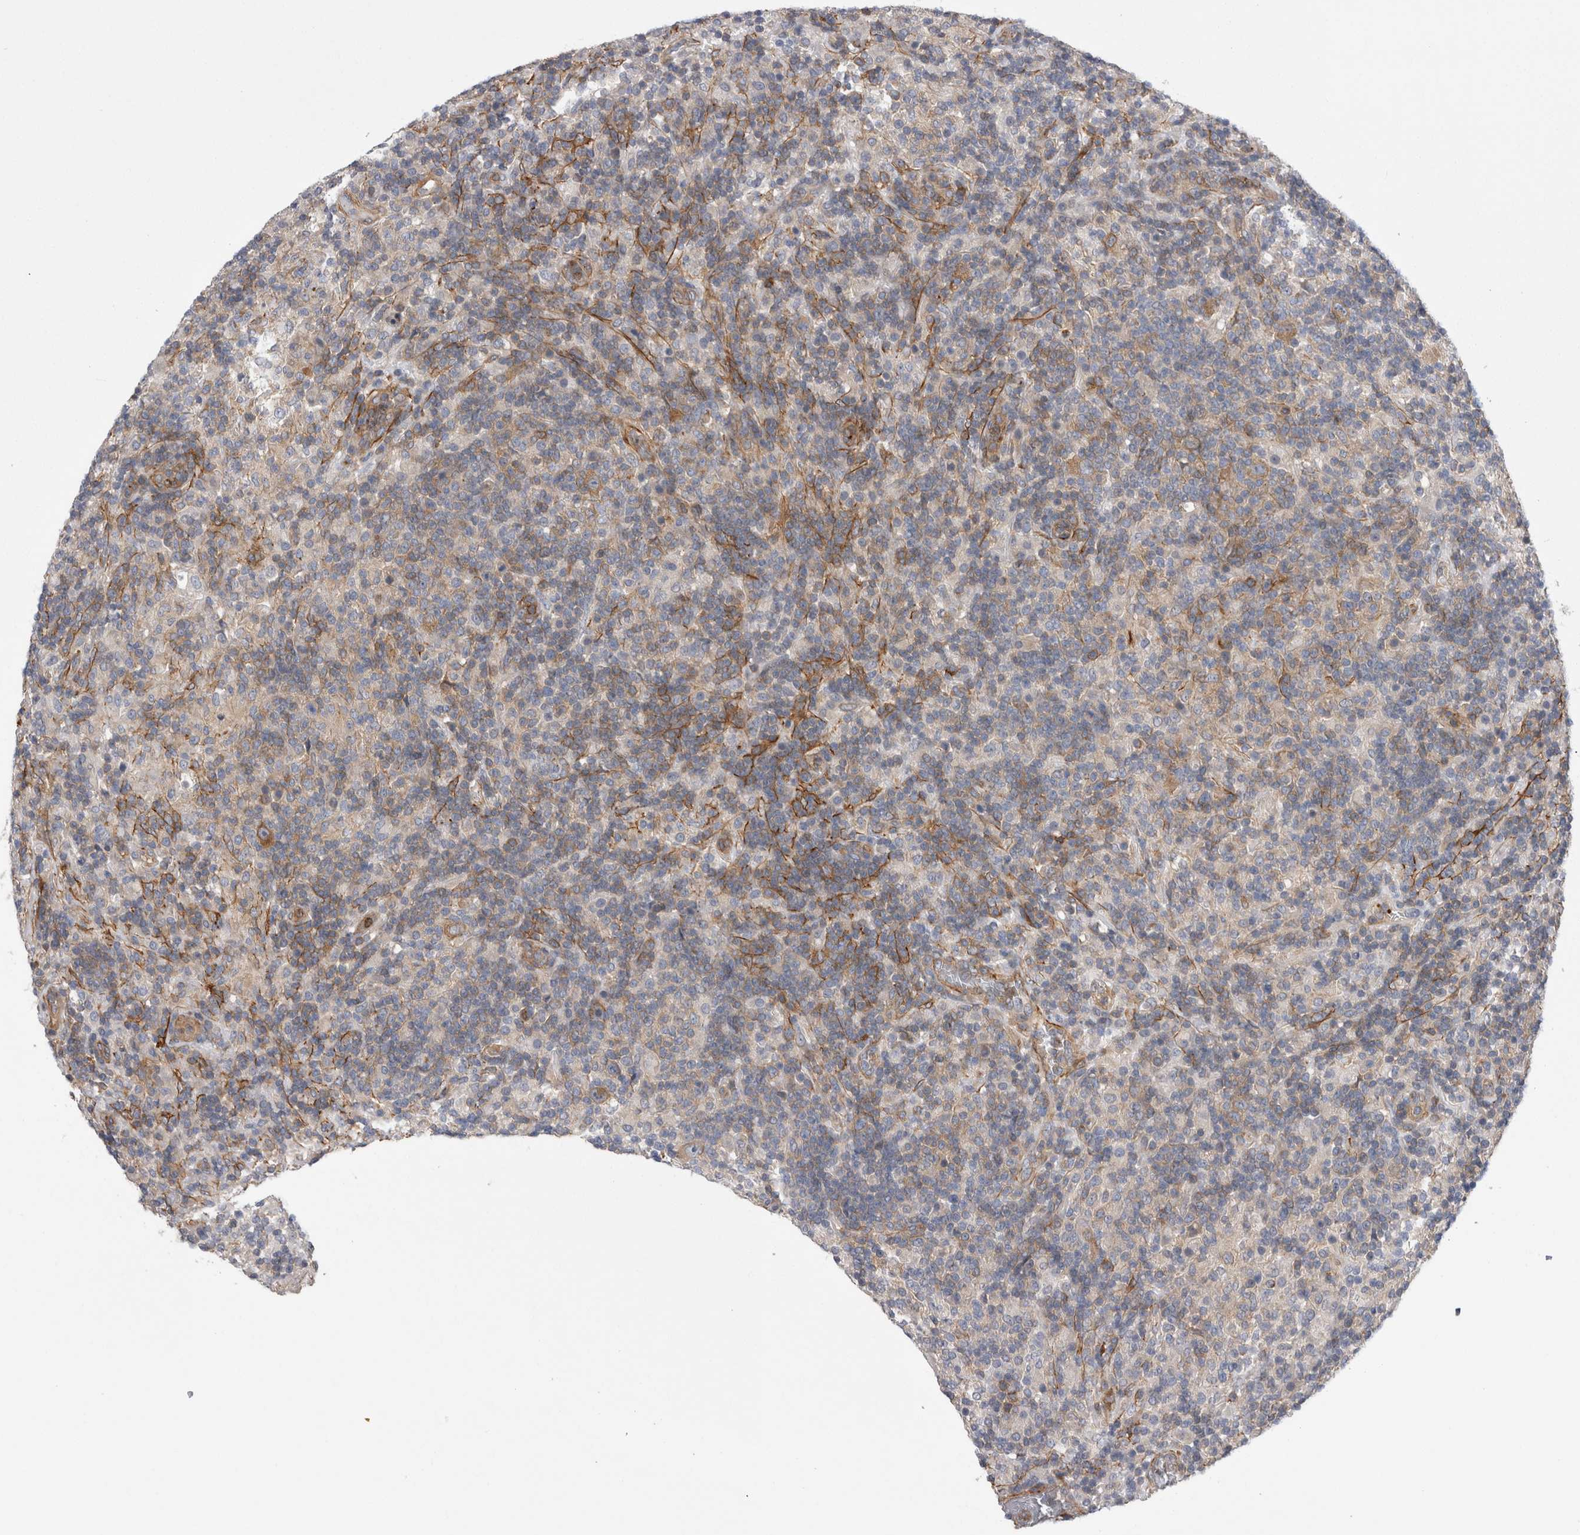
{"staining": {"intensity": "moderate", "quantity": ">75%", "location": "cytoplasmic/membranous"}, "tissue": "lymphoma", "cell_type": "Tumor cells", "image_type": "cancer", "snomed": [{"axis": "morphology", "description": "Hodgkin's disease, NOS"}, {"axis": "topography", "description": "Lymph node"}], "caption": "Protein expression by immunohistochemistry displays moderate cytoplasmic/membranous positivity in about >75% of tumor cells in Hodgkin's disease.", "gene": "EPRS1", "patient": {"sex": "male", "age": 70}}